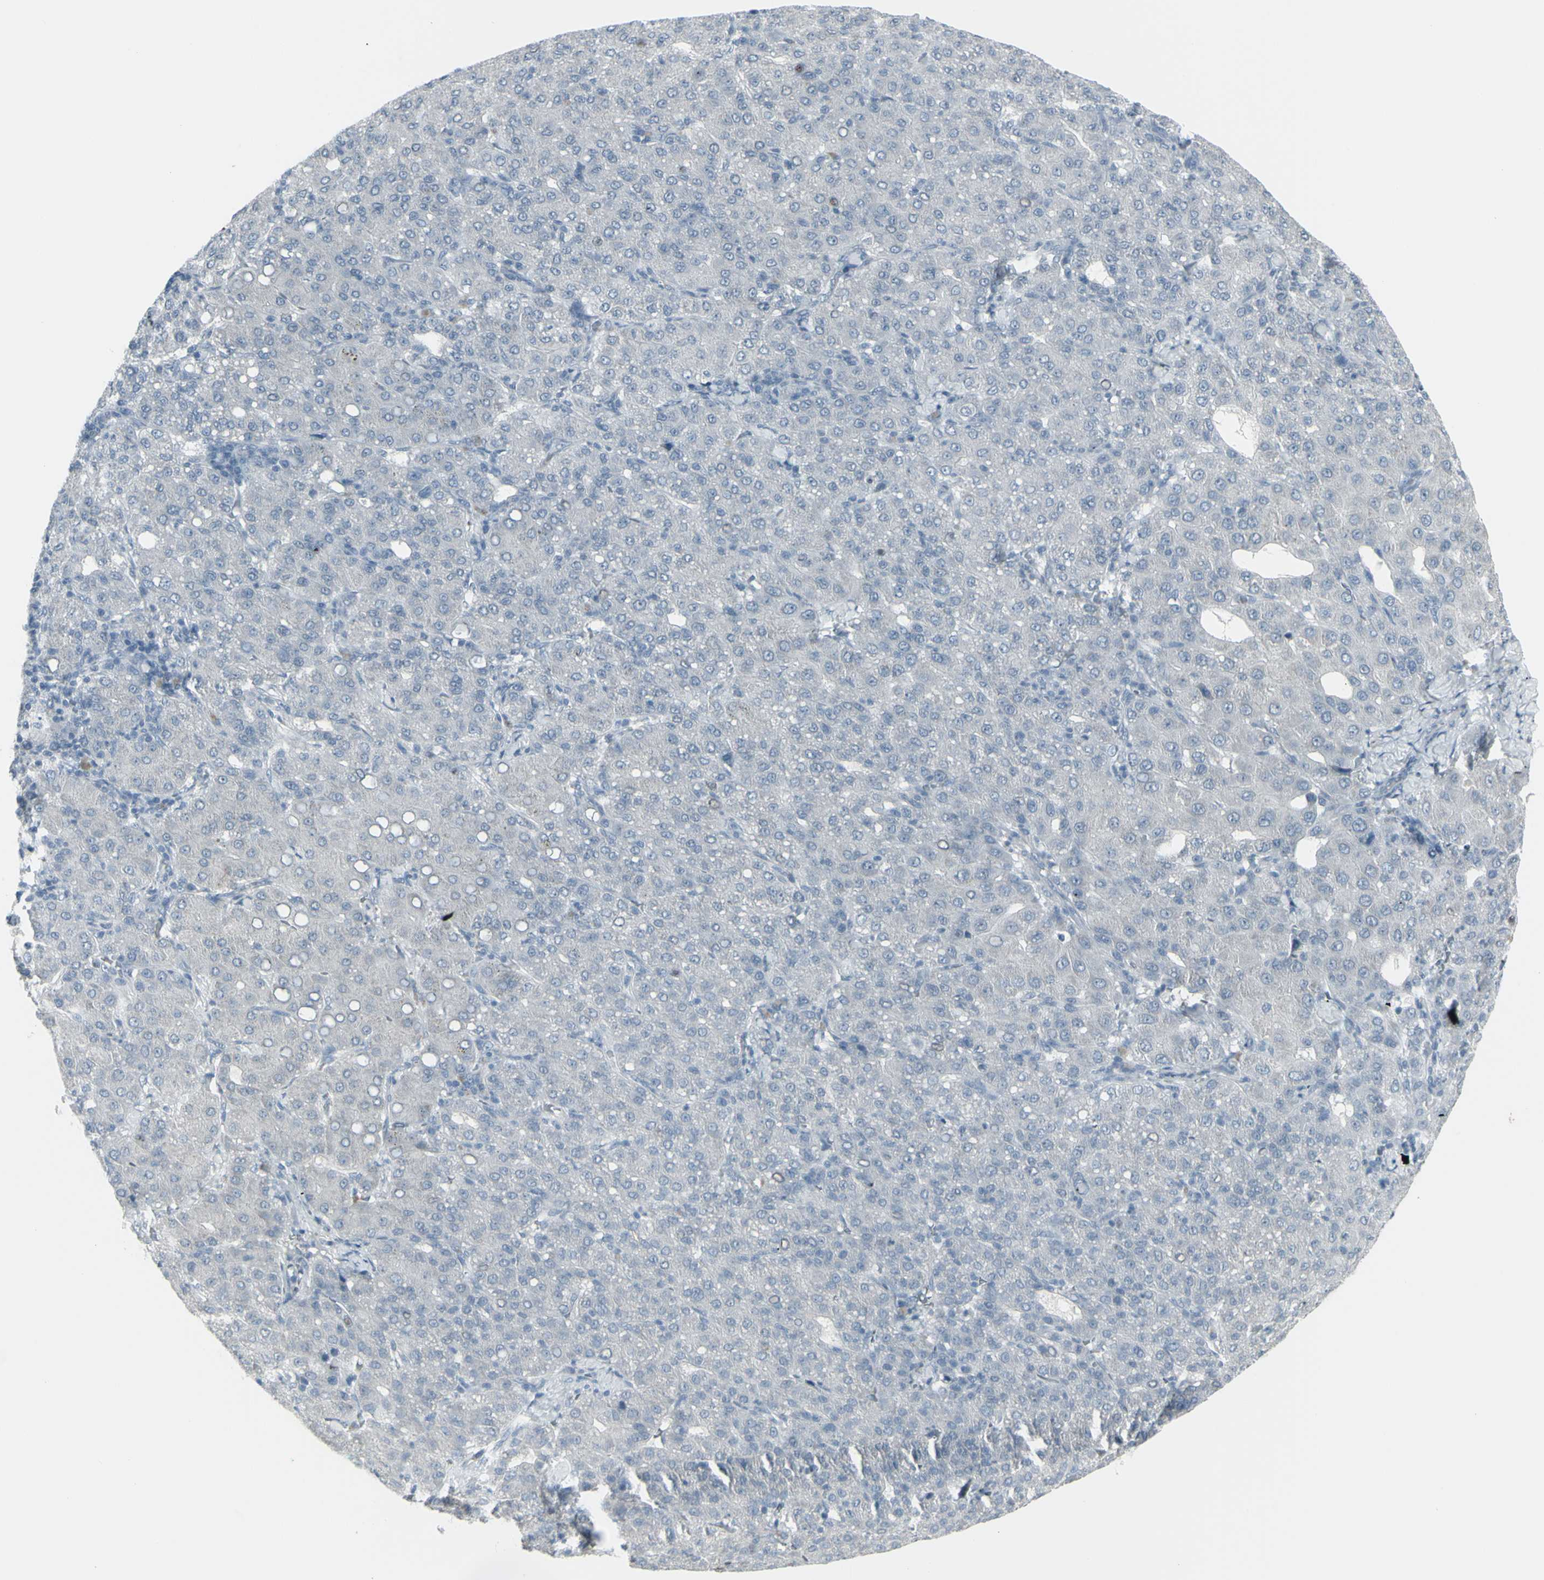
{"staining": {"intensity": "negative", "quantity": "none", "location": "none"}, "tissue": "liver cancer", "cell_type": "Tumor cells", "image_type": "cancer", "snomed": [{"axis": "morphology", "description": "Carcinoma, Hepatocellular, NOS"}, {"axis": "topography", "description": "Liver"}], "caption": "Tumor cells are negative for protein expression in human liver cancer (hepatocellular carcinoma).", "gene": "RAB3A", "patient": {"sex": "male", "age": 65}}